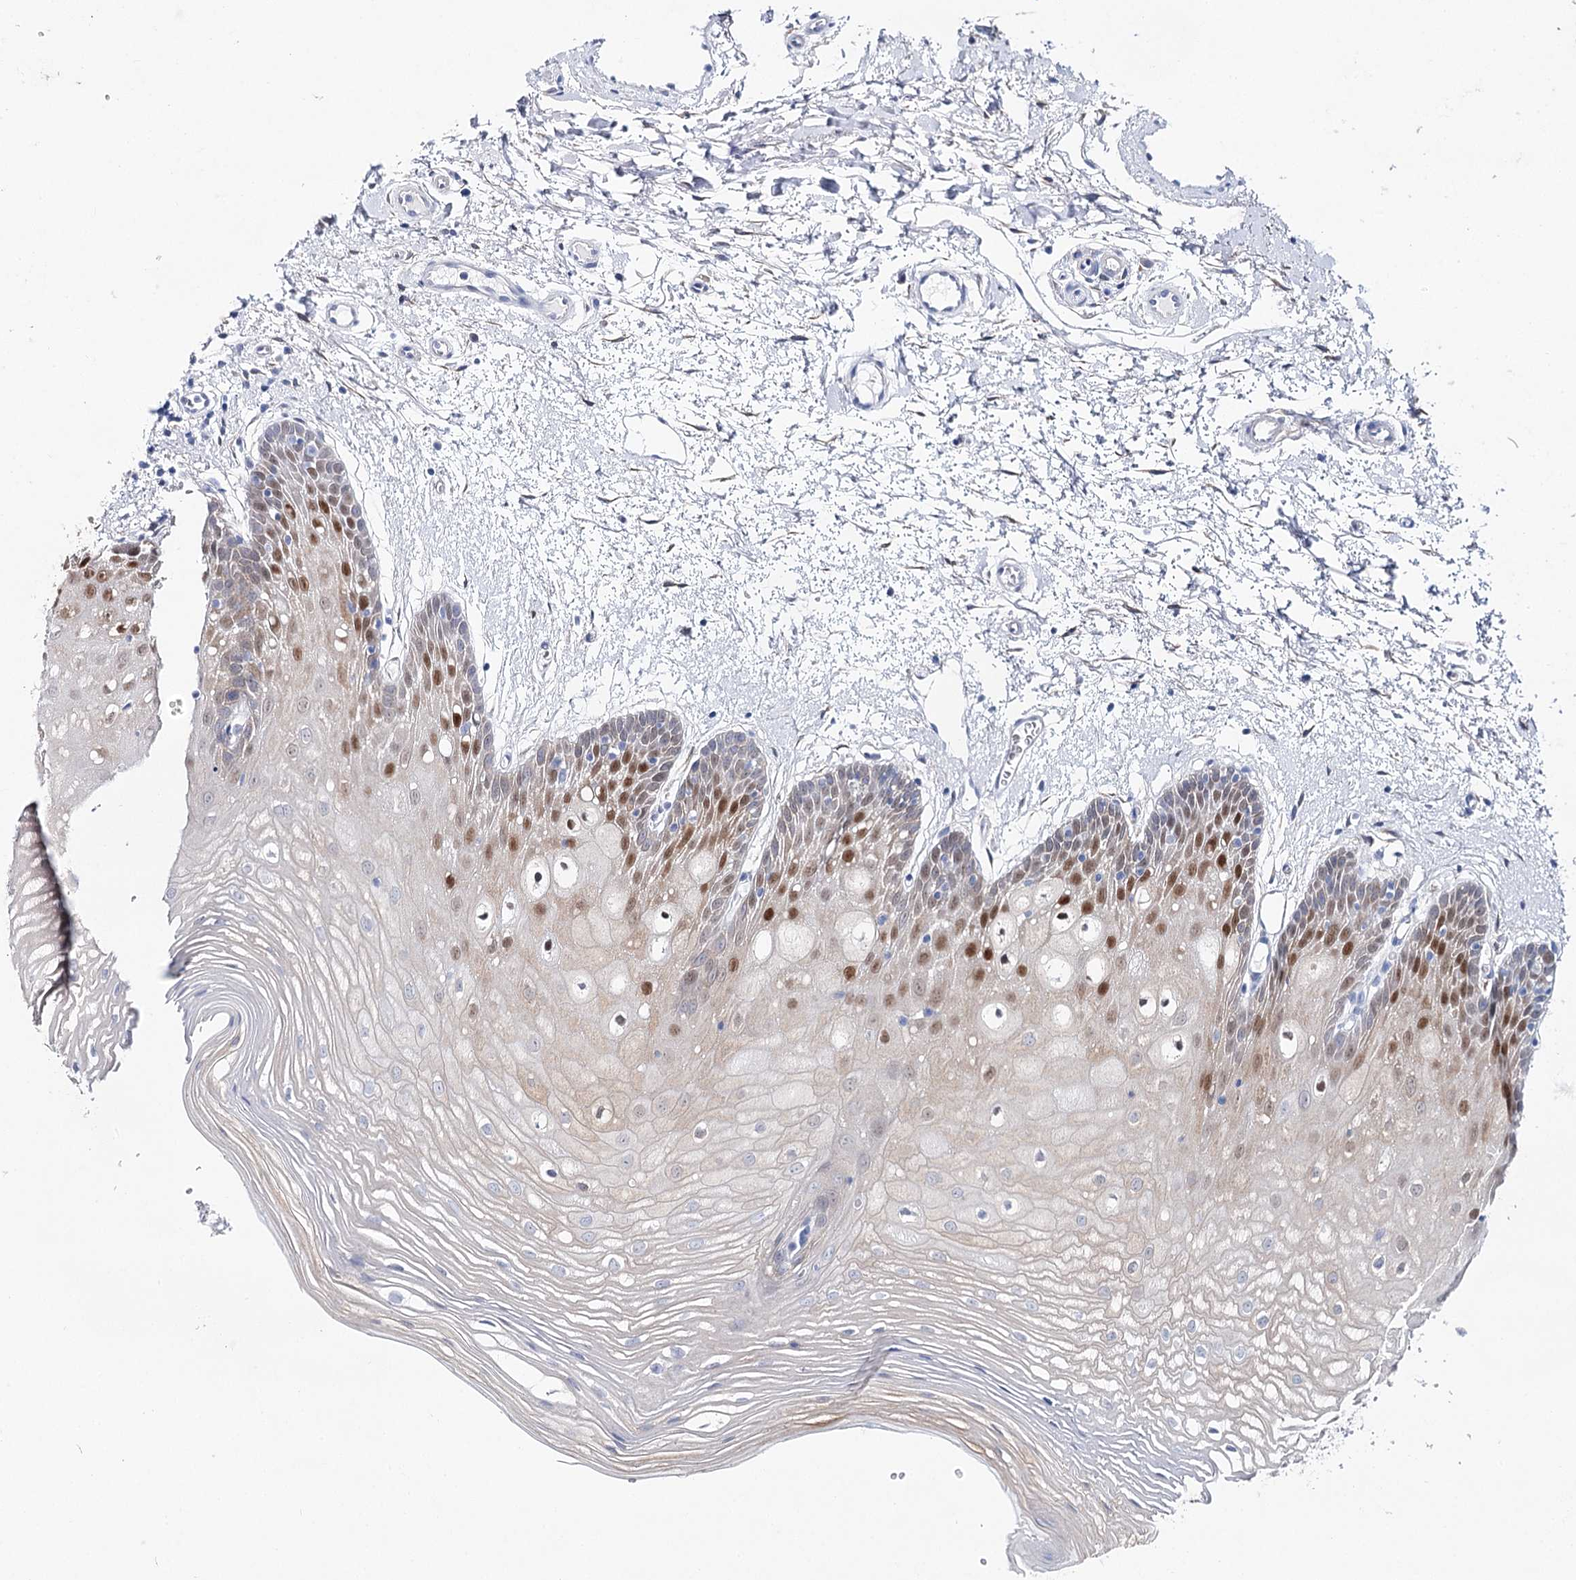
{"staining": {"intensity": "moderate", "quantity": "25%-75%", "location": "nuclear"}, "tissue": "oral mucosa", "cell_type": "Squamous epithelial cells", "image_type": "normal", "snomed": [{"axis": "morphology", "description": "Normal tissue, NOS"}, {"axis": "topography", "description": "Oral tissue"}, {"axis": "topography", "description": "Tounge, NOS"}], "caption": "Moderate nuclear expression for a protein is seen in approximately 25%-75% of squamous epithelial cells of unremarkable oral mucosa using IHC.", "gene": "UGDH", "patient": {"sex": "female", "age": 73}}